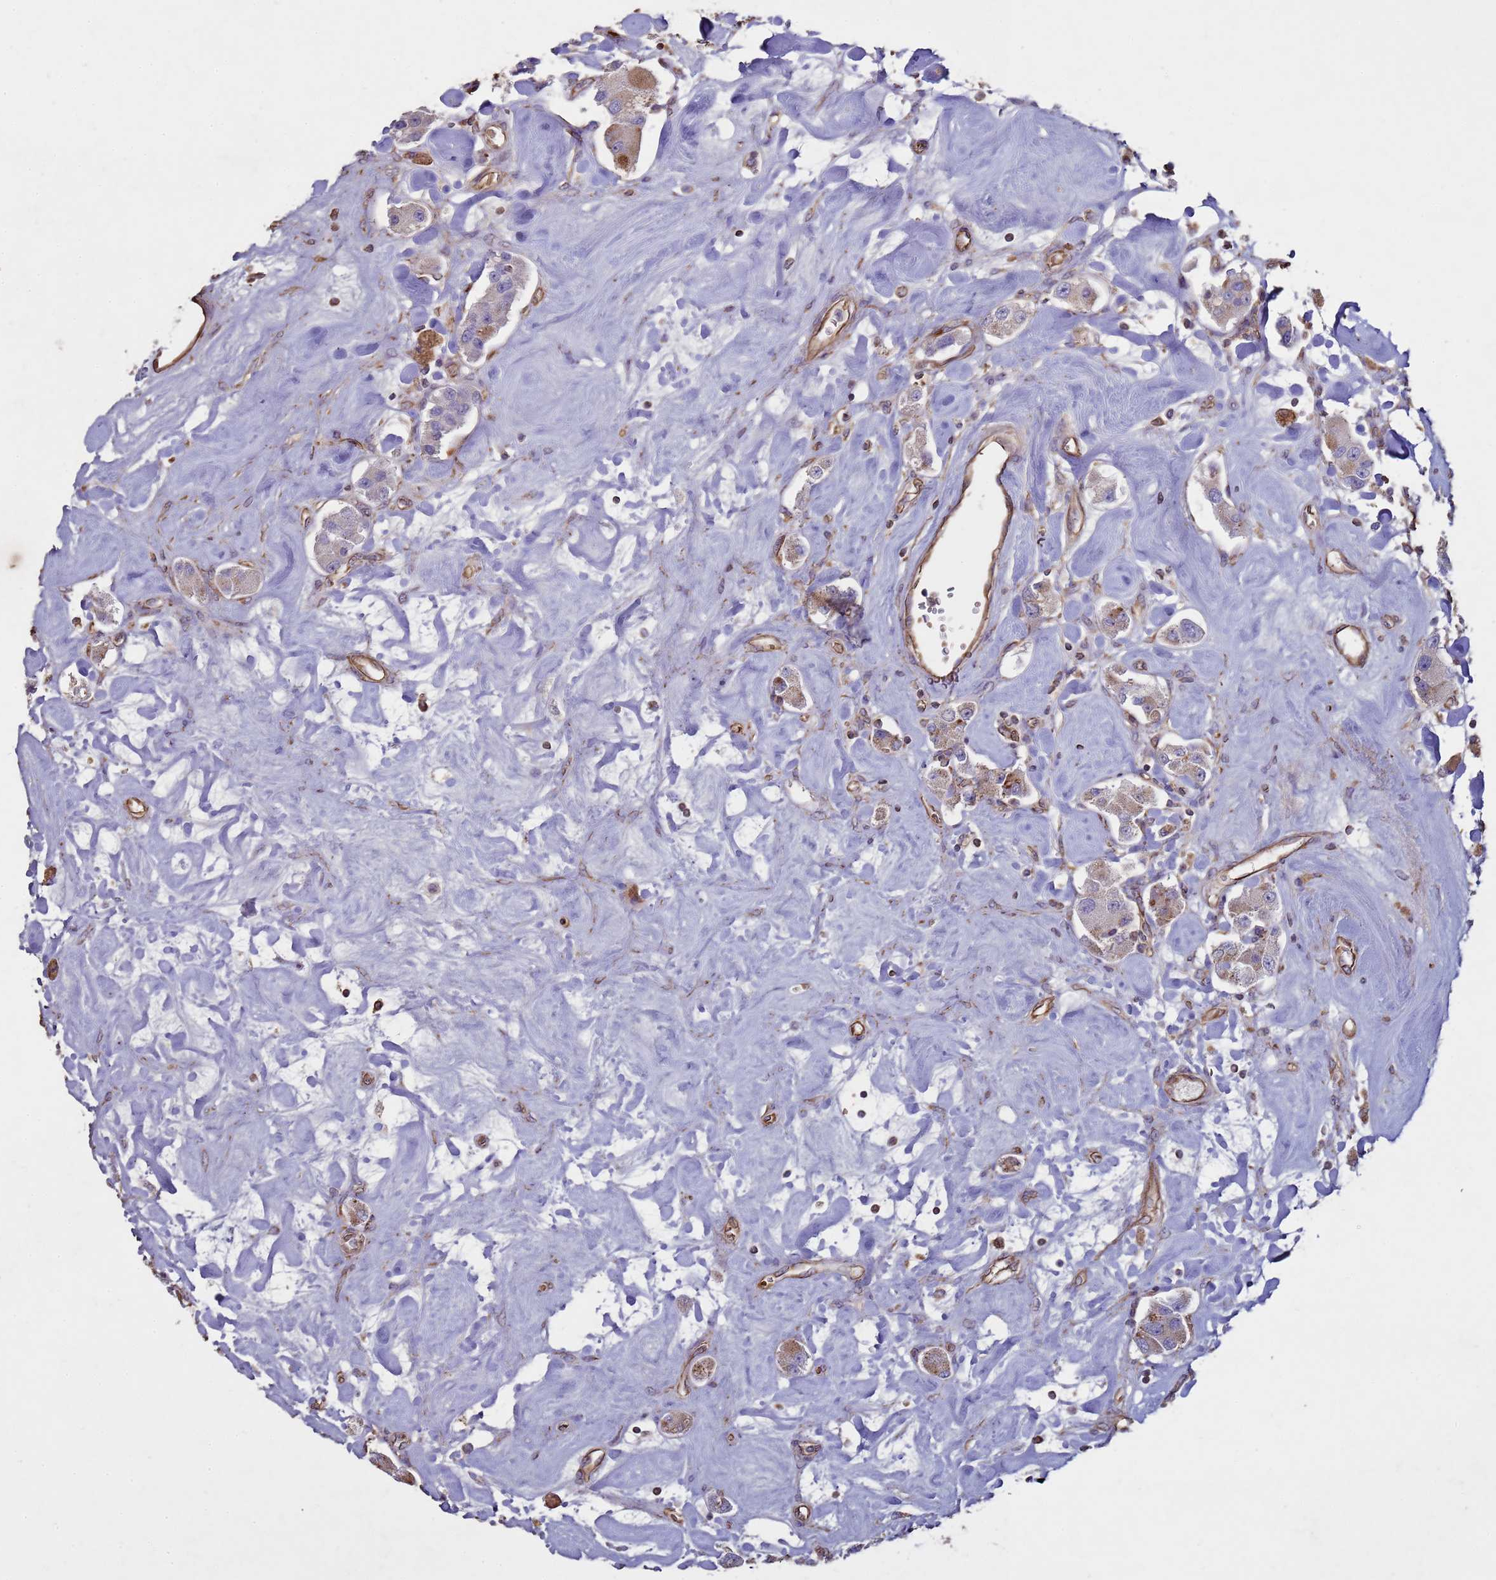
{"staining": {"intensity": "moderate", "quantity": "<25%", "location": "cytoplasmic/membranous"}, "tissue": "carcinoid", "cell_type": "Tumor cells", "image_type": "cancer", "snomed": [{"axis": "morphology", "description": "Carcinoid, malignant, NOS"}, {"axis": "topography", "description": "Pancreas"}], "caption": "Malignant carcinoid stained with immunohistochemistry (IHC) displays moderate cytoplasmic/membranous staining in about <25% of tumor cells. (DAB = brown stain, brightfield microscopy at high magnification).", "gene": "SGIP1", "patient": {"sex": "male", "age": 41}}